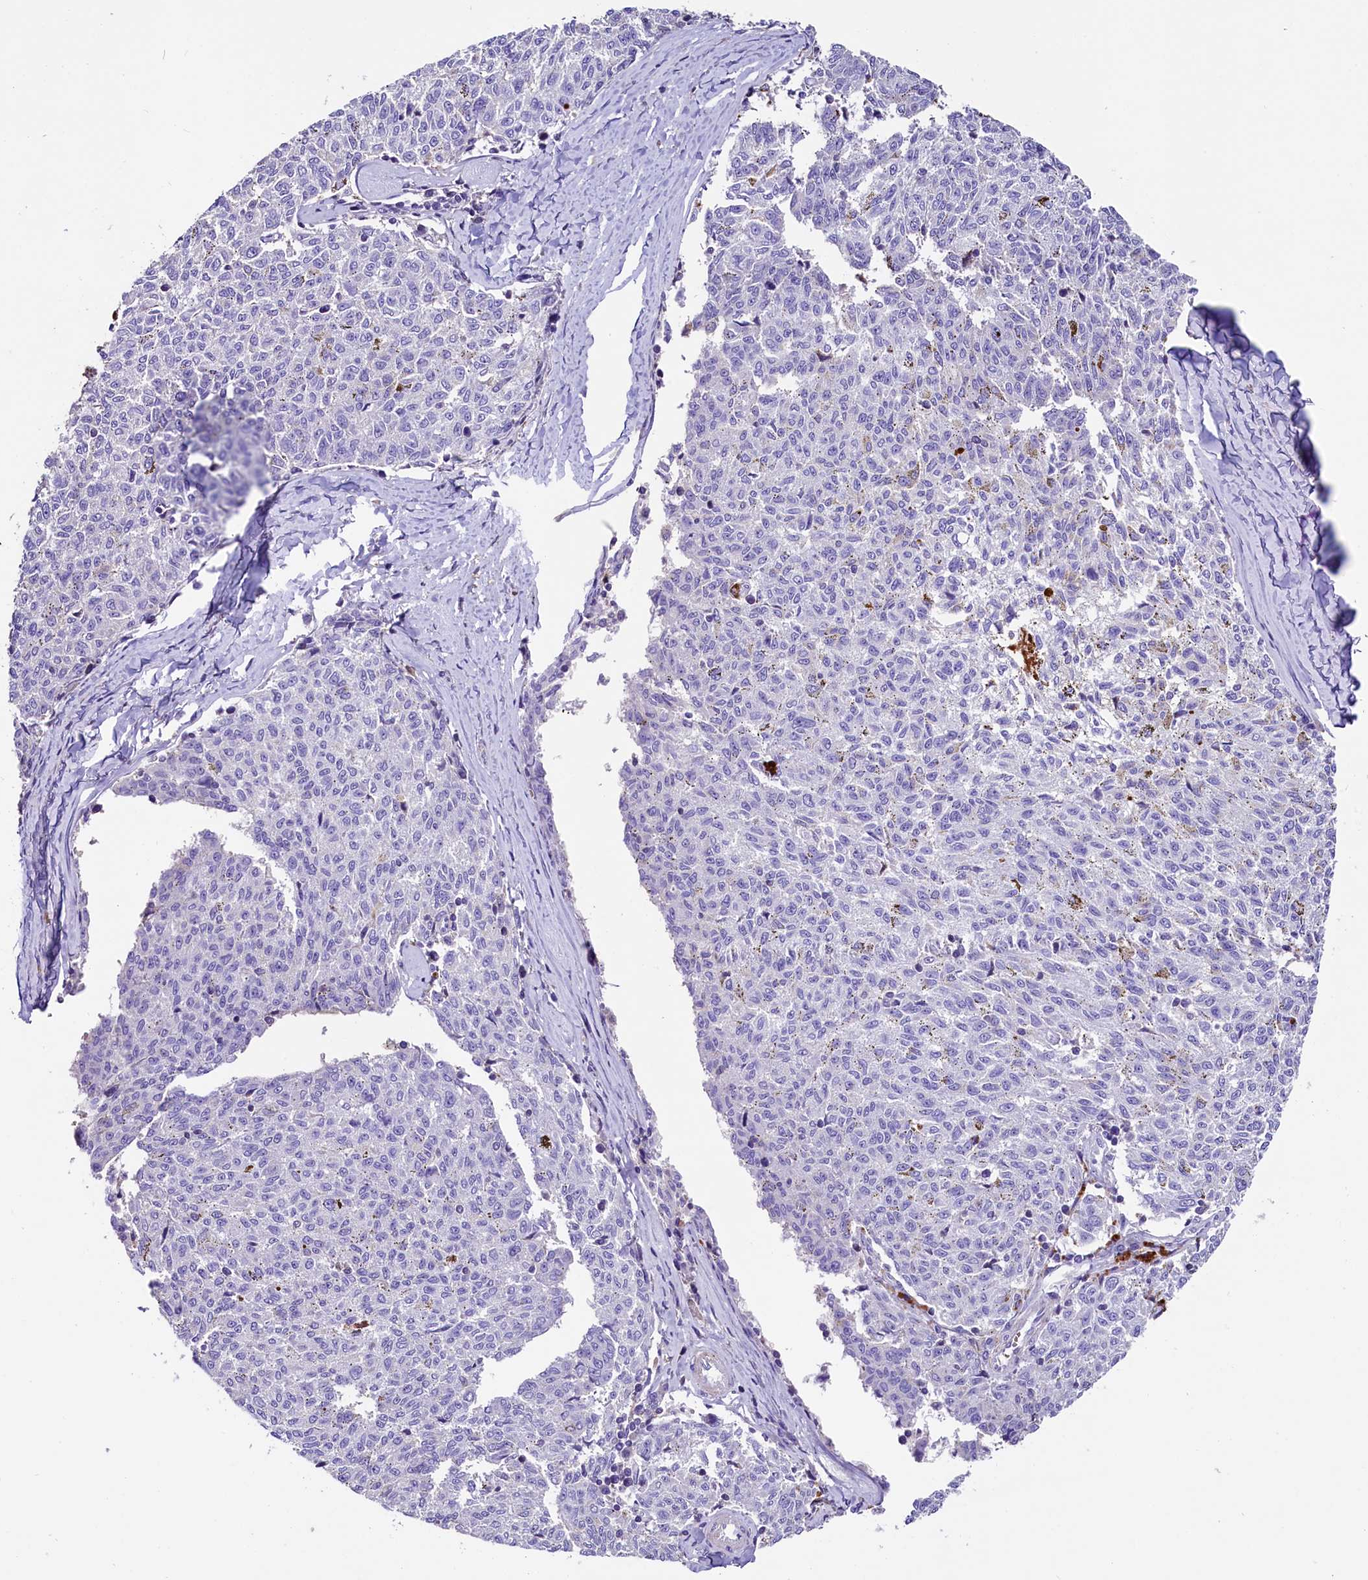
{"staining": {"intensity": "negative", "quantity": "none", "location": "none"}, "tissue": "melanoma", "cell_type": "Tumor cells", "image_type": "cancer", "snomed": [{"axis": "morphology", "description": "Malignant melanoma, NOS"}, {"axis": "topography", "description": "Skin"}], "caption": "Protein analysis of malignant melanoma displays no significant positivity in tumor cells.", "gene": "MEX3B", "patient": {"sex": "female", "age": 72}}